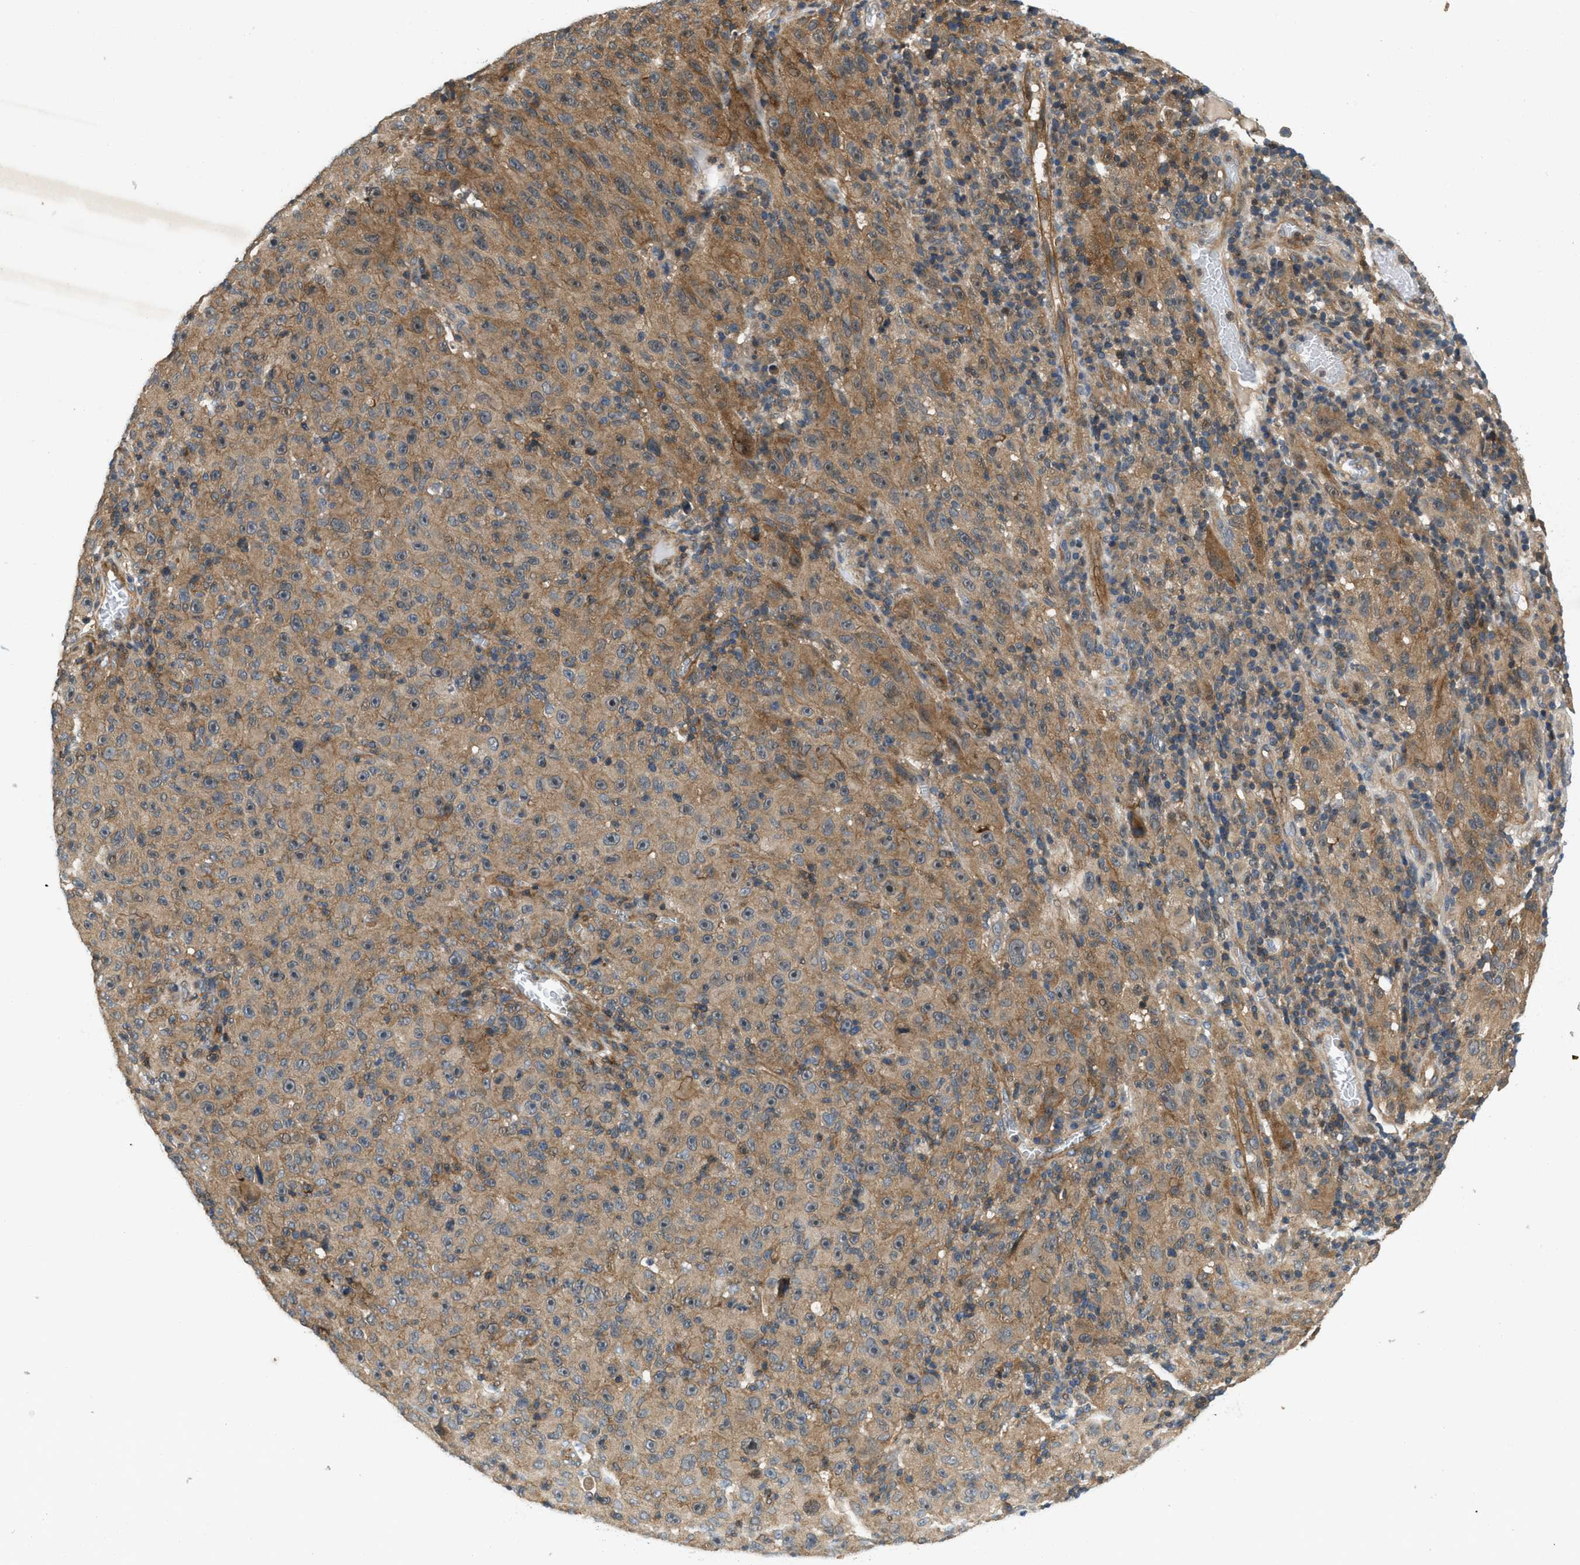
{"staining": {"intensity": "moderate", "quantity": ">75%", "location": "cytoplasmic/membranous"}, "tissue": "melanoma", "cell_type": "Tumor cells", "image_type": "cancer", "snomed": [{"axis": "morphology", "description": "Malignant melanoma, NOS"}, {"axis": "topography", "description": "Skin"}], "caption": "Tumor cells show moderate cytoplasmic/membranous expression in approximately >75% of cells in malignant melanoma.", "gene": "GPR31", "patient": {"sex": "female", "age": 82}}